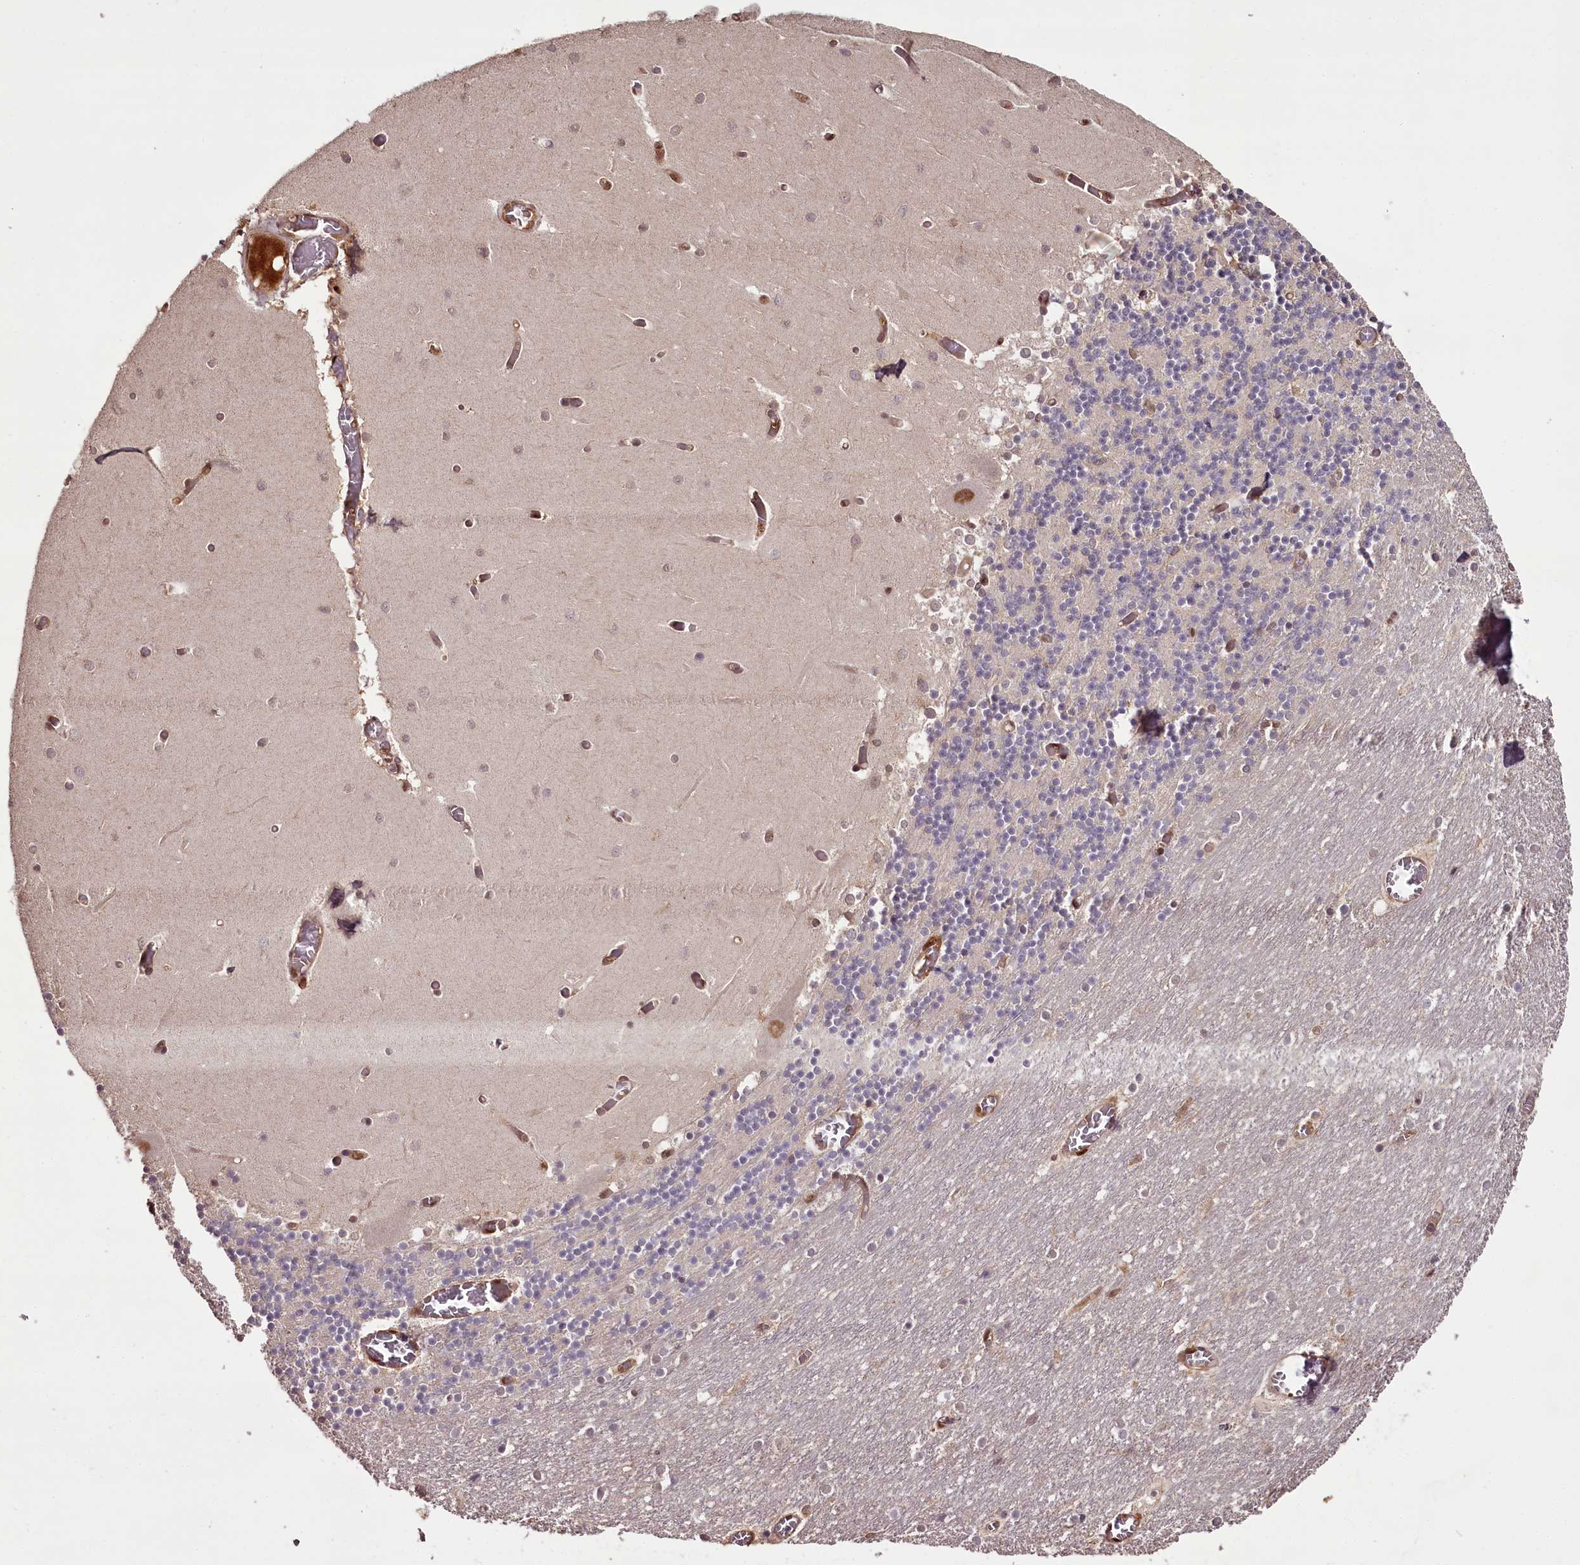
{"staining": {"intensity": "negative", "quantity": "none", "location": "none"}, "tissue": "cerebellum", "cell_type": "Cells in granular layer", "image_type": "normal", "snomed": [{"axis": "morphology", "description": "Normal tissue, NOS"}, {"axis": "topography", "description": "Cerebellum"}], "caption": "This histopathology image is of benign cerebellum stained with IHC to label a protein in brown with the nuclei are counter-stained blue. There is no positivity in cells in granular layer.", "gene": "NPRL2", "patient": {"sex": "female", "age": 28}}